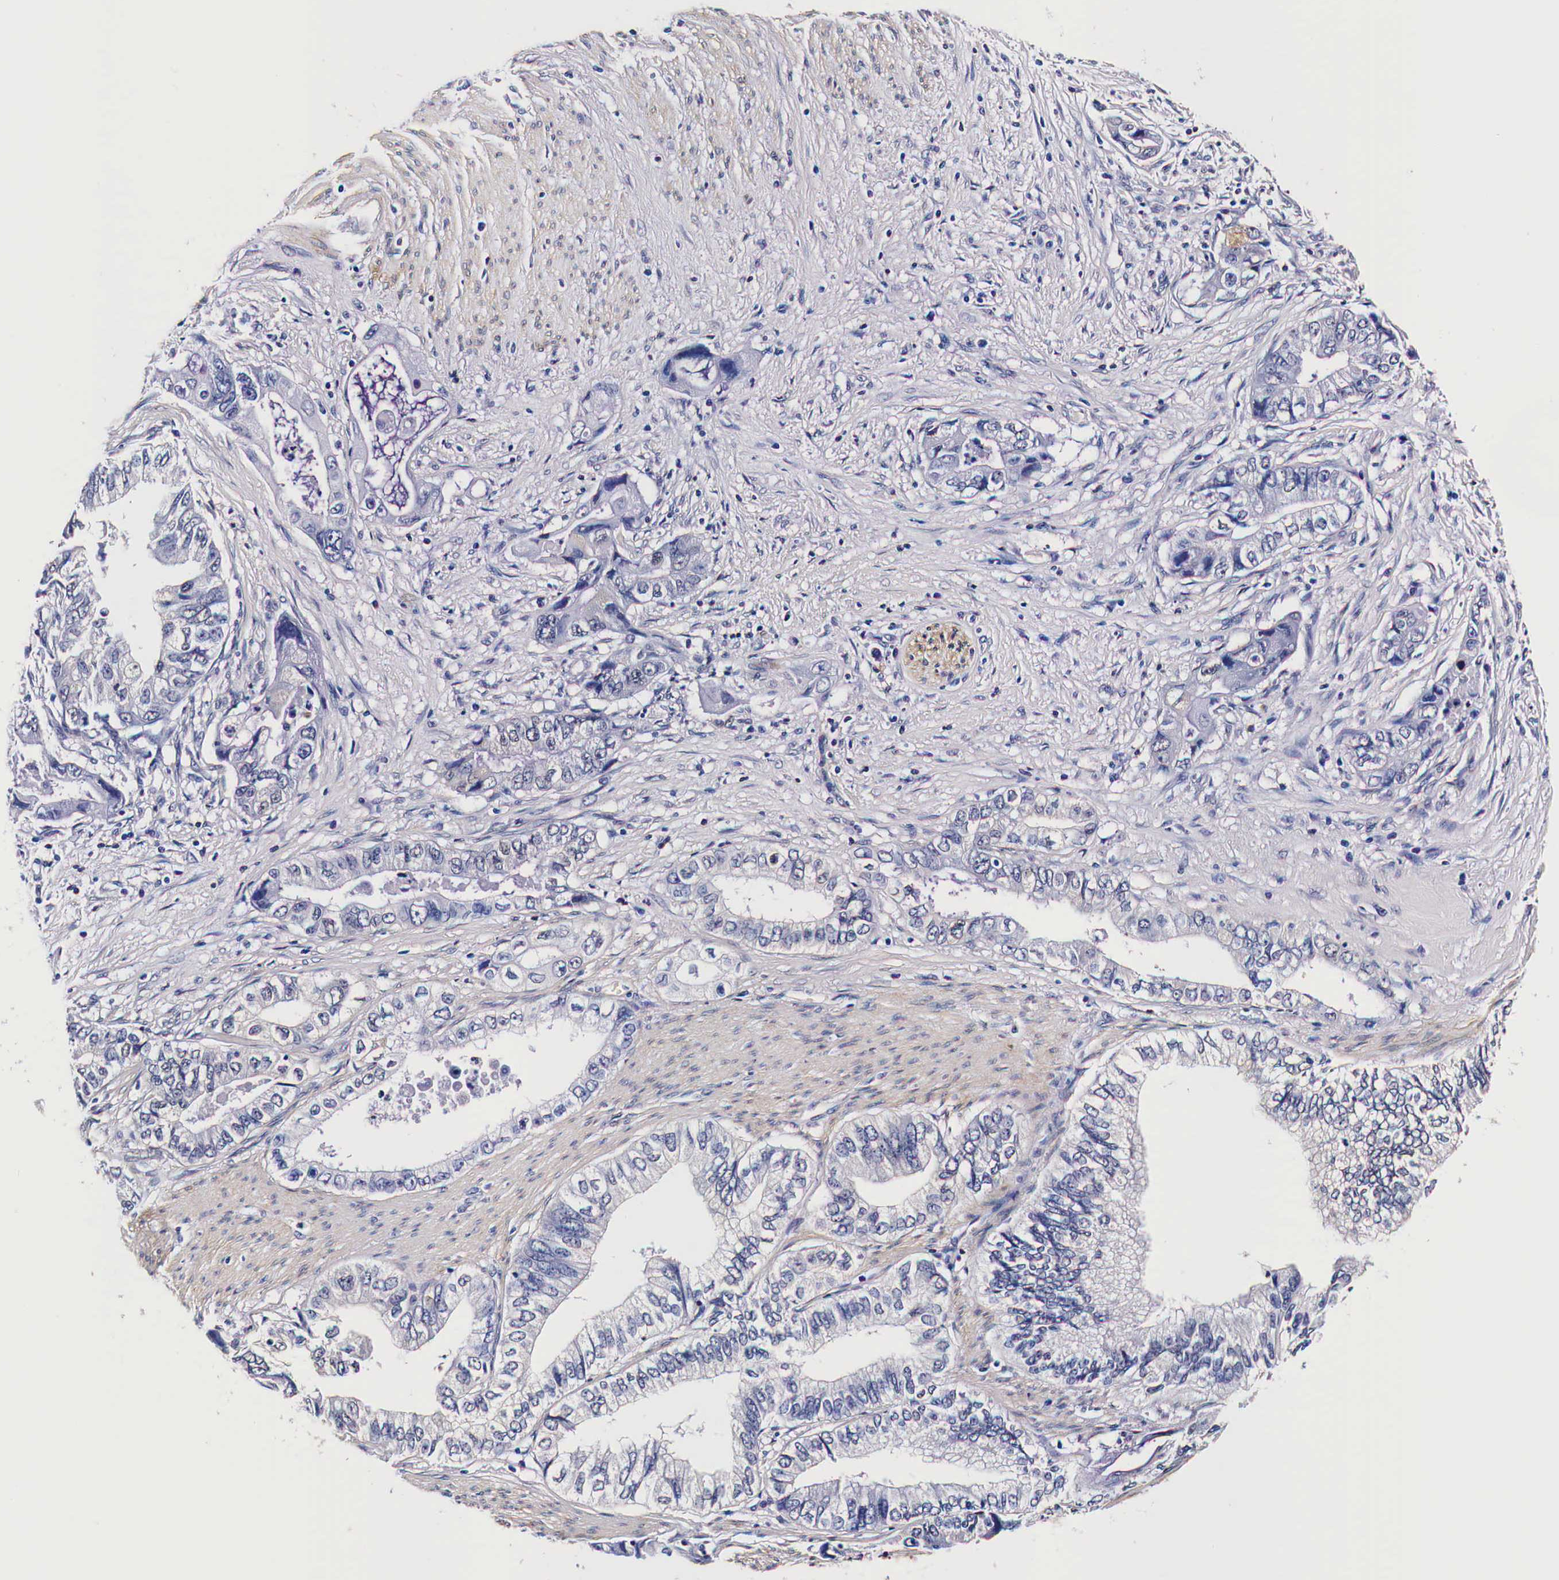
{"staining": {"intensity": "weak", "quantity": "<25%", "location": "cytoplasmic/membranous"}, "tissue": "pancreatic cancer", "cell_type": "Tumor cells", "image_type": "cancer", "snomed": [{"axis": "morphology", "description": "Adenocarcinoma, NOS"}, {"axis": "topography", "description": "Pancreas"}, {"axis": "topography", "description": "Stomach, upper"}], "caption": "This is a photomicrograph of IHC staining of pancreatic cancer, which shows no positivity in tumor cells.", "gene": "HSPB1", "patient": {"sex": "male", "age": 77}}